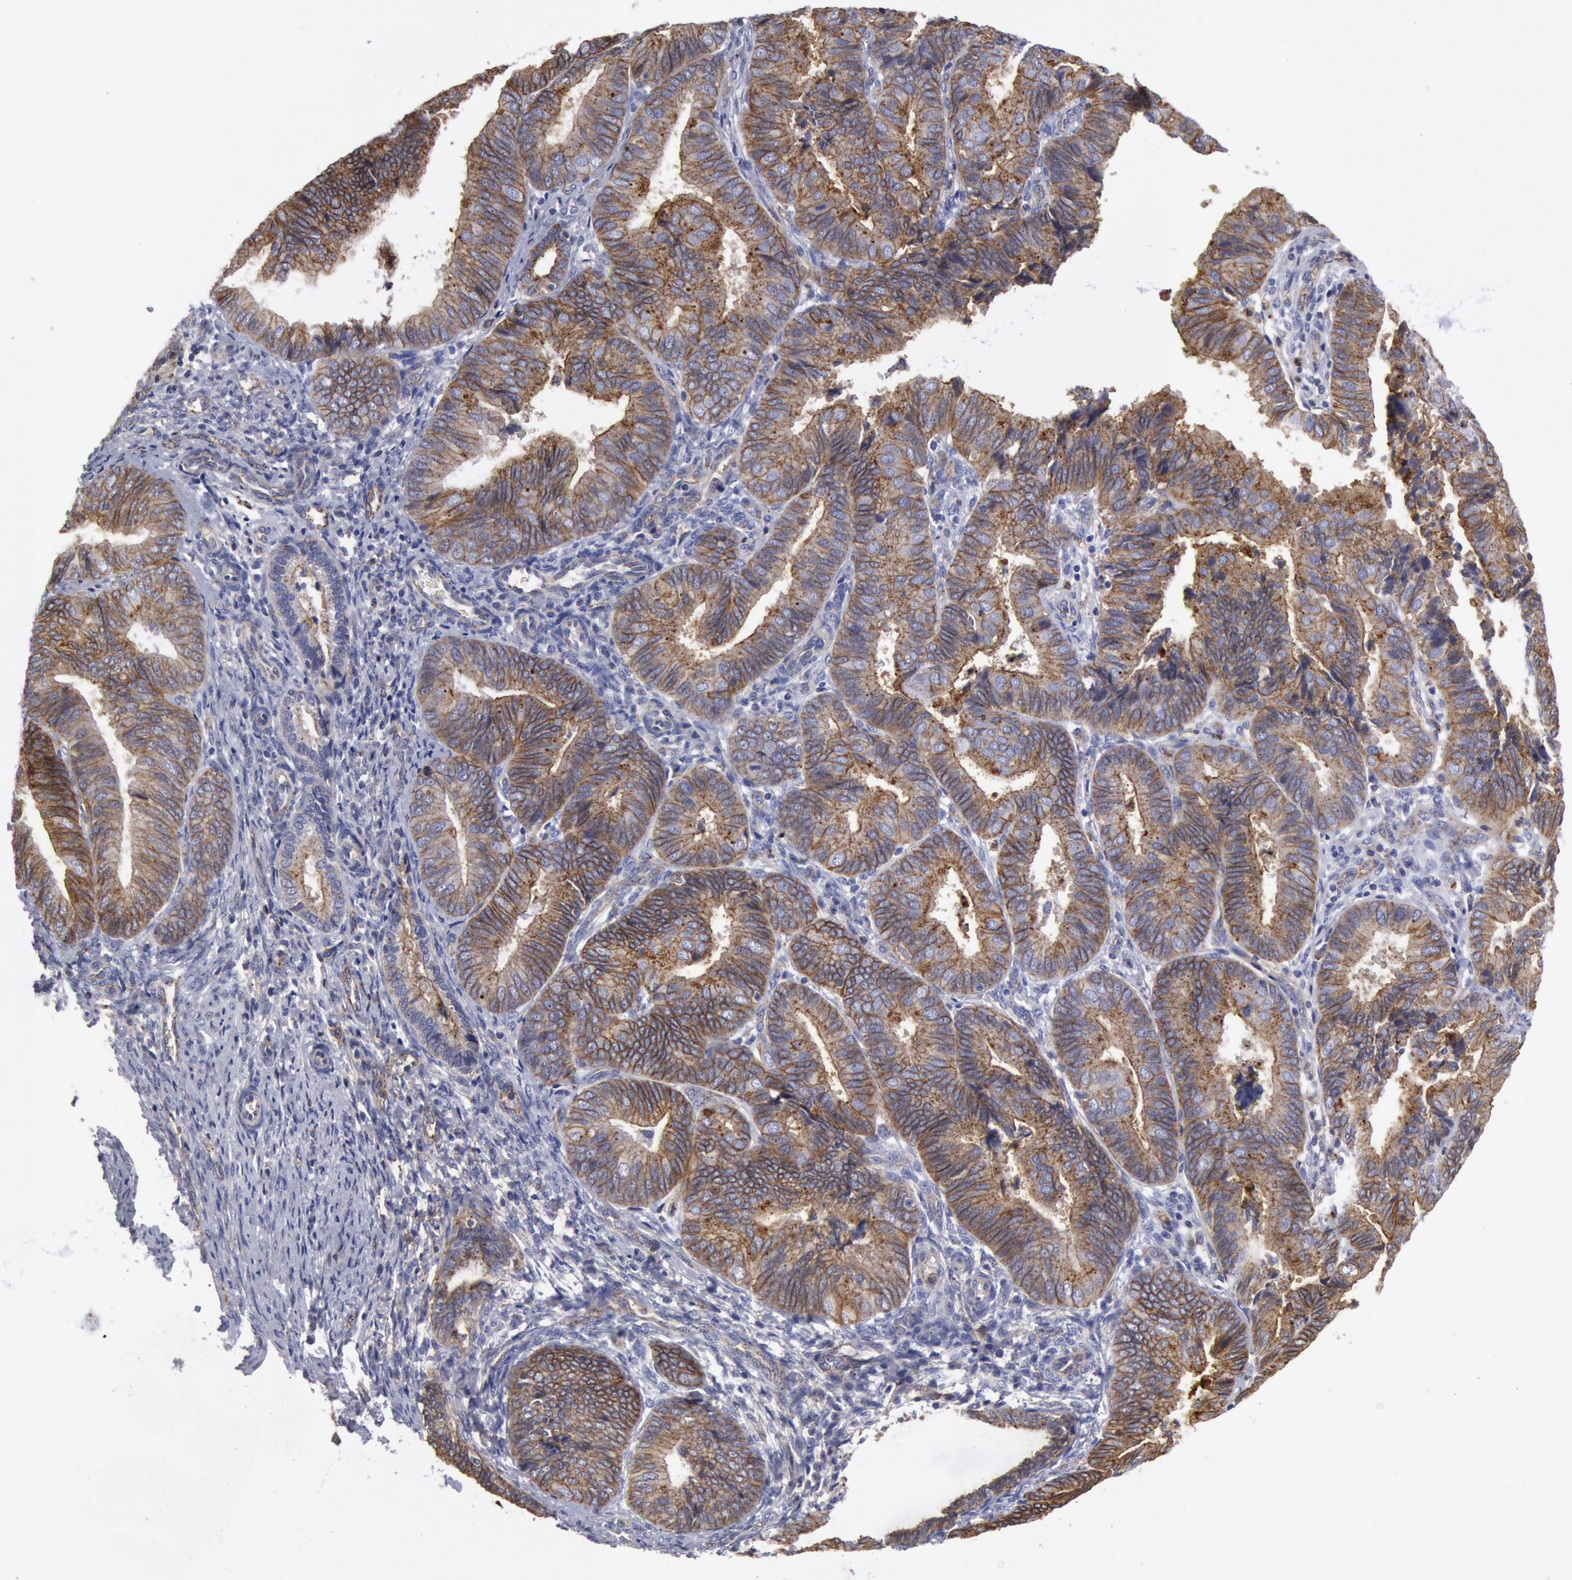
{"staining": {"intensity": "moderate", "quantity": ">75%", "location": "cytoplasmic/membranous"}, "tissue": "endometrial cancer", "cell_type": "Tumor cells", "image_type": "cancer", "snomed": [{"axis": "morphology", "description": "Adenocarcinoma, NOS"}, {"axis": "topography", "description": "Endometrium"}], "caption": "Protein analysis of endometrial adenocarcinoma tissue shows moderate cytoplasmic/membranous positivity in about >75% of tumor cells. The protein of interest is shown in brown color, while the nuclei are stained blue.", "gene": "FLOT1", "patient": {"sex": "female", "age": 63}}